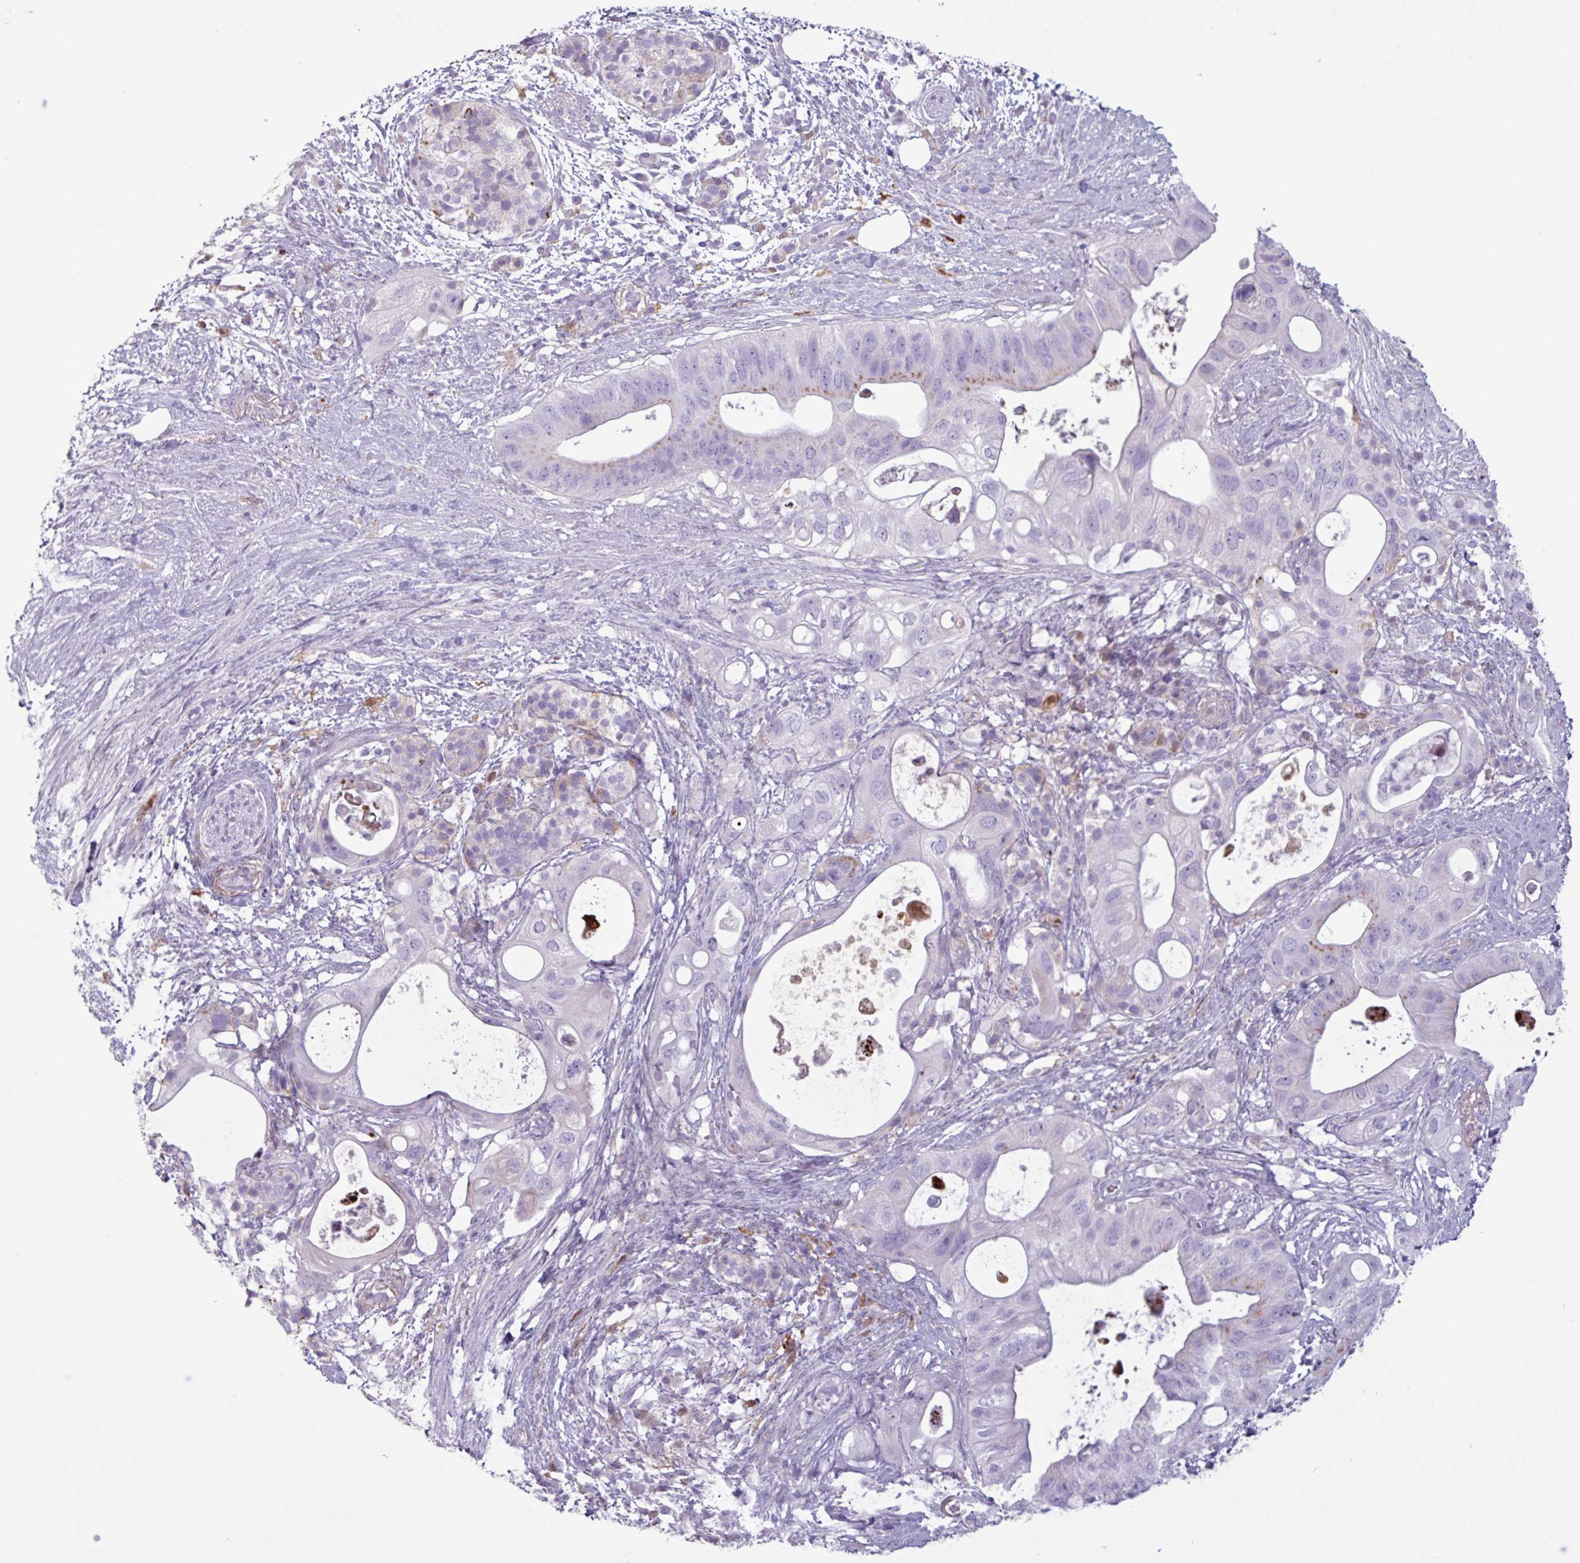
{"staining": {"intensity": "moderate", "quantity": "<25%", "location": "cytoplasmic/membranous"}, "tissue": "pancreatic cancer", "cell_type": "Tumor cells", "image_type": "cancer", "snomed": [{"axis": "morphology", "description": "Adenocarcinoma, NOS"}, {"axis": "topography", "description": "Pancreas"}], "caption": "A low amount of moderate cytoplasmic/membranous staining is appreciated in about <25% of tumor cells in adenocarcinoma (pancreatic) tissue.", "gene": "C4B", "patient": {"sex": "female", "age": 72}}